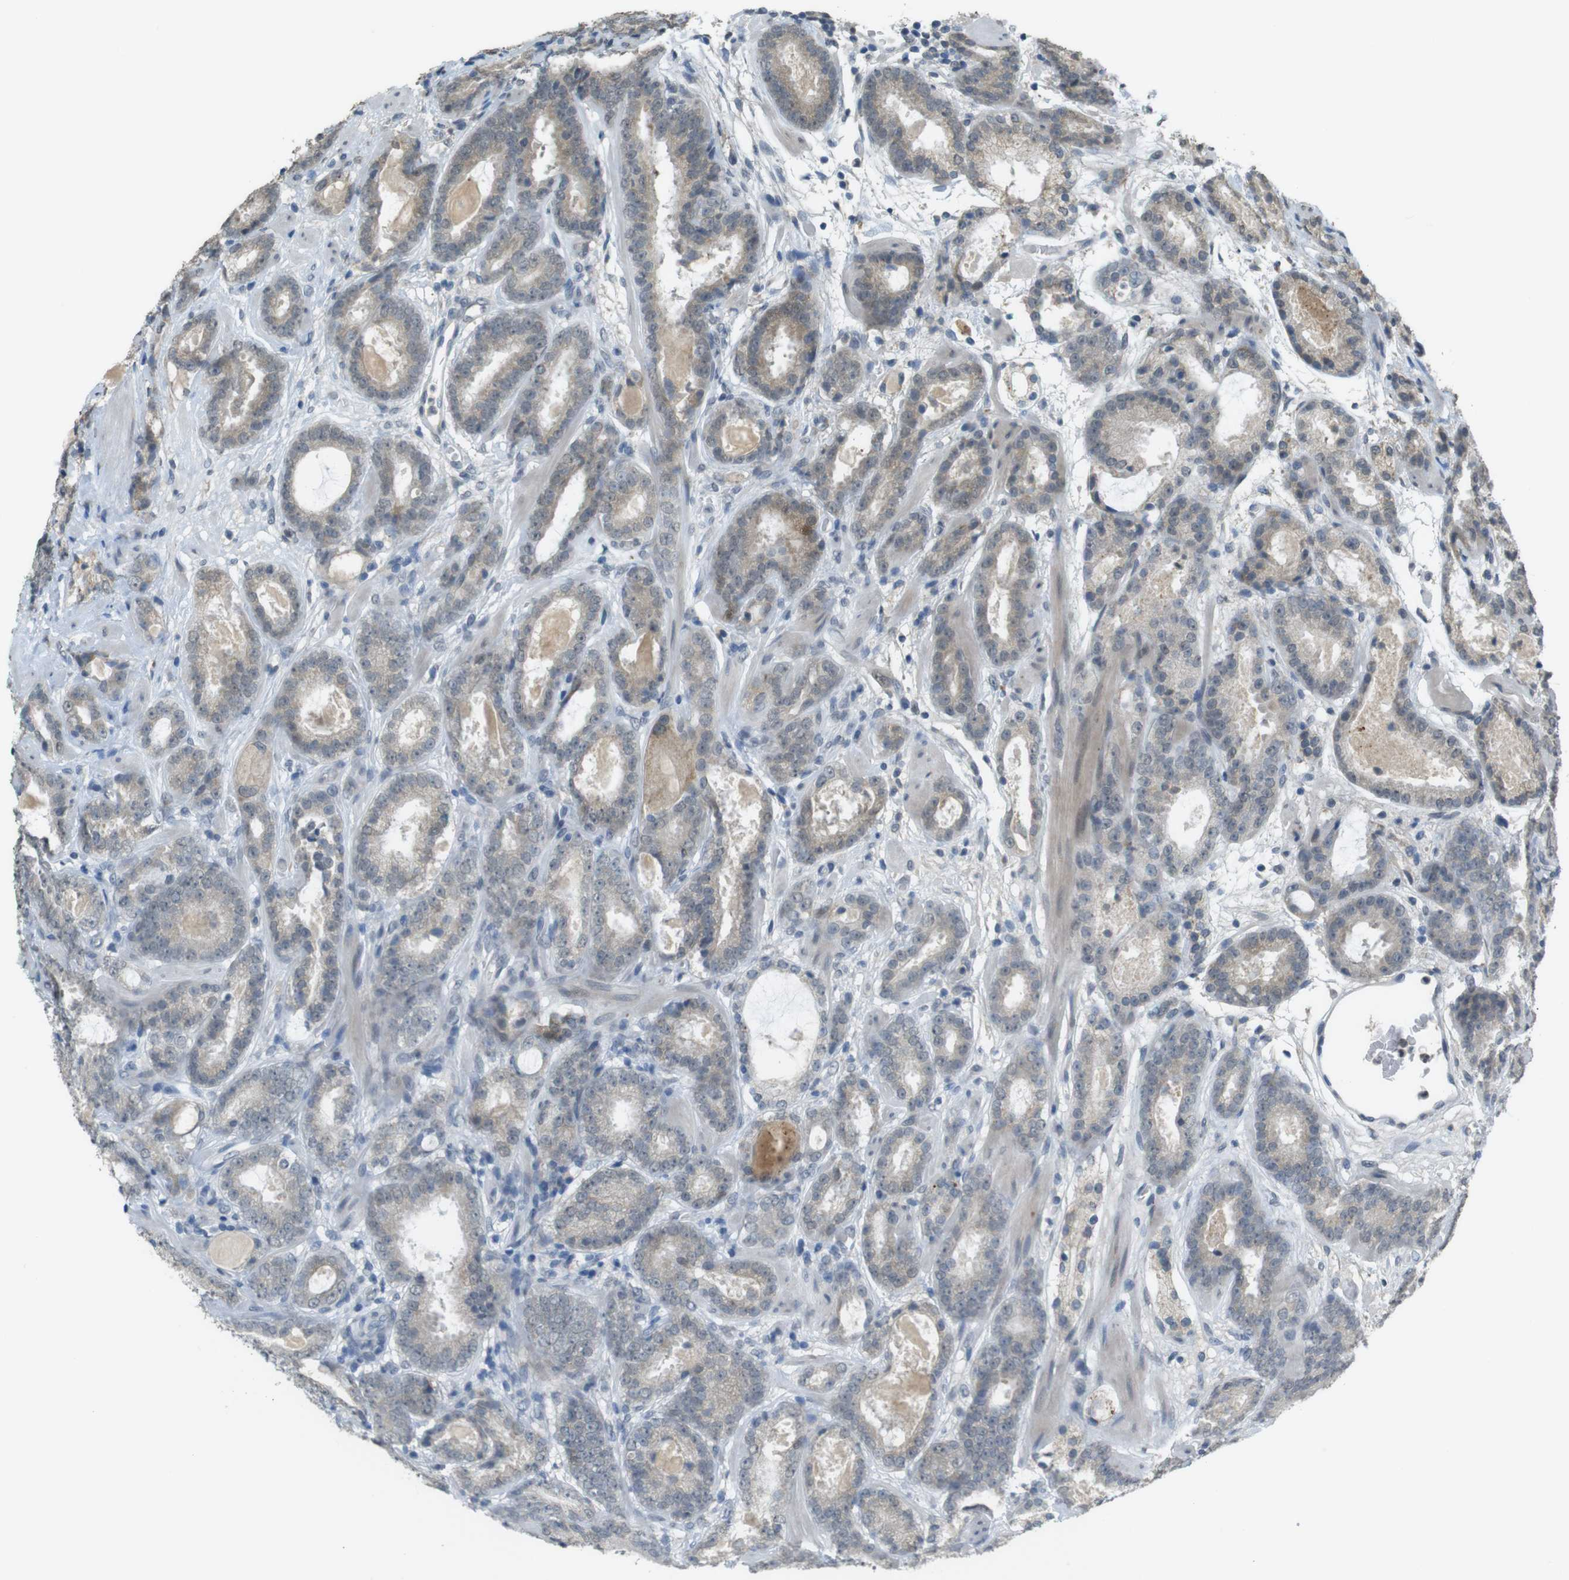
{"staining": {"intensity": "weak", "quantity": ">75%", "location": "cytoplasmic/membranous"}, "tissue": "prostate cancer", "cell_type": "Tumor cells", "image_type": "cancer", "snomed": [{"axis": "morphology", "description": "Adenocarcinoma, Low grade"}, {"axis": "topography", "description": "Prostate"}], "caption": "High-magnification brightfield microscopy of low-grade adenocarcinoma (prostate) stained with DAB (brown) and counterstained with hematoxylin (blue). tumor cells exhibit weak cytoplasmic/membranous expression is appreciated in approximately>75% of cells. The staining is performed using DAB (3,3'-diaminobenzidine) brown chromogen to label protein expression. The nuclei are counter-stained blue using hematoxylin.", "gene": "FZD10", "patient": {"sex": "male", "age": 69}}